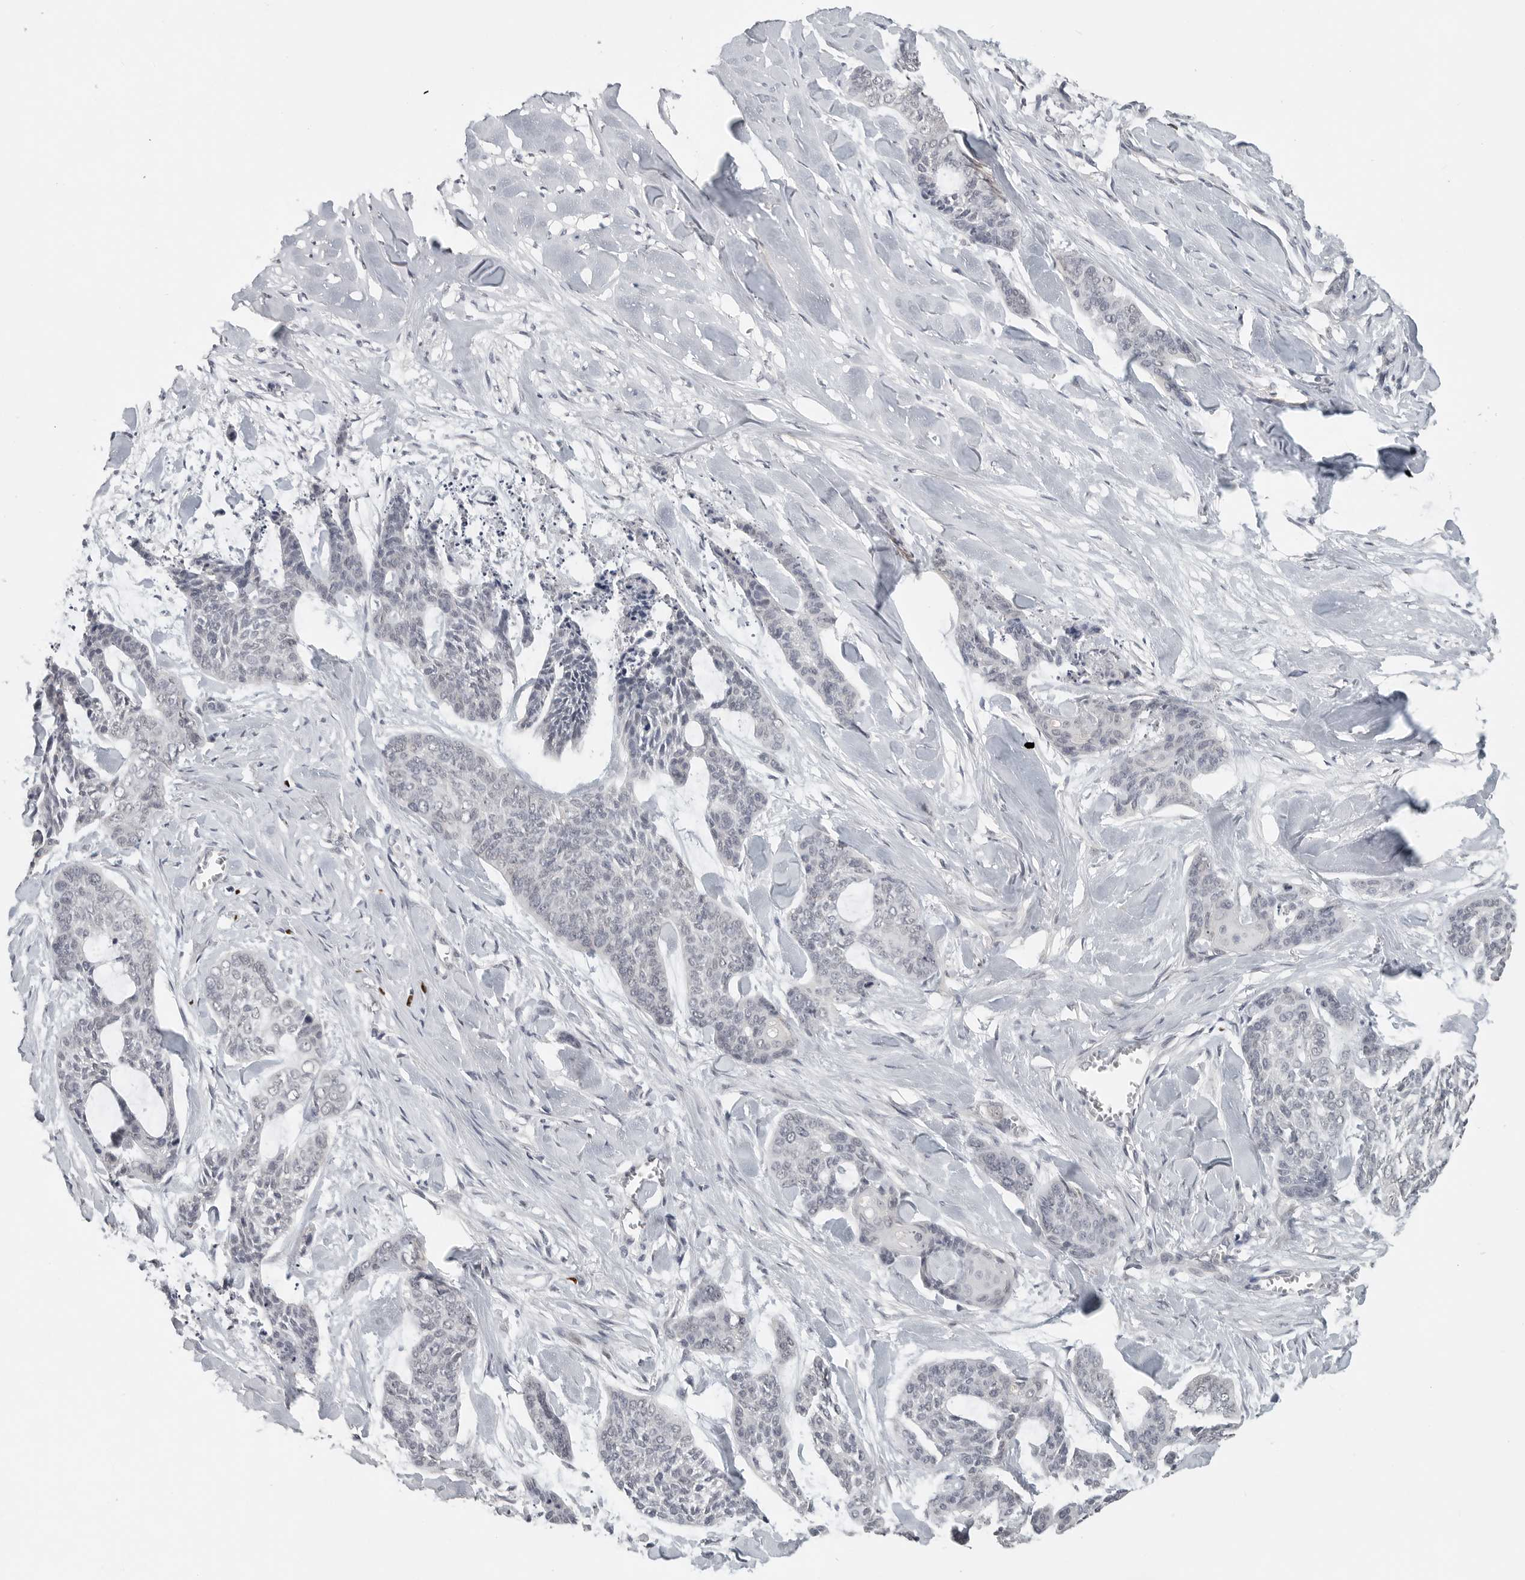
{"staining": {"intensity": "negative", "quantity": "none", "location": "none"}, "tissue": "skin cancer", "cell_type": "Tumor cells", "image_type": "cancer", "snomed": [{"axis": "morphology", "description": "Basal cell carcinoma"}, {"axis": "topography", "description": "Skin"}], "caption": "The immunohistochemistry photomicrograph has no significant positivity in tumor cells of basal cell carcinoma (skin) tissue.", "gene": "FOXP3", "patient": {"sex": "female", "age": 64}}